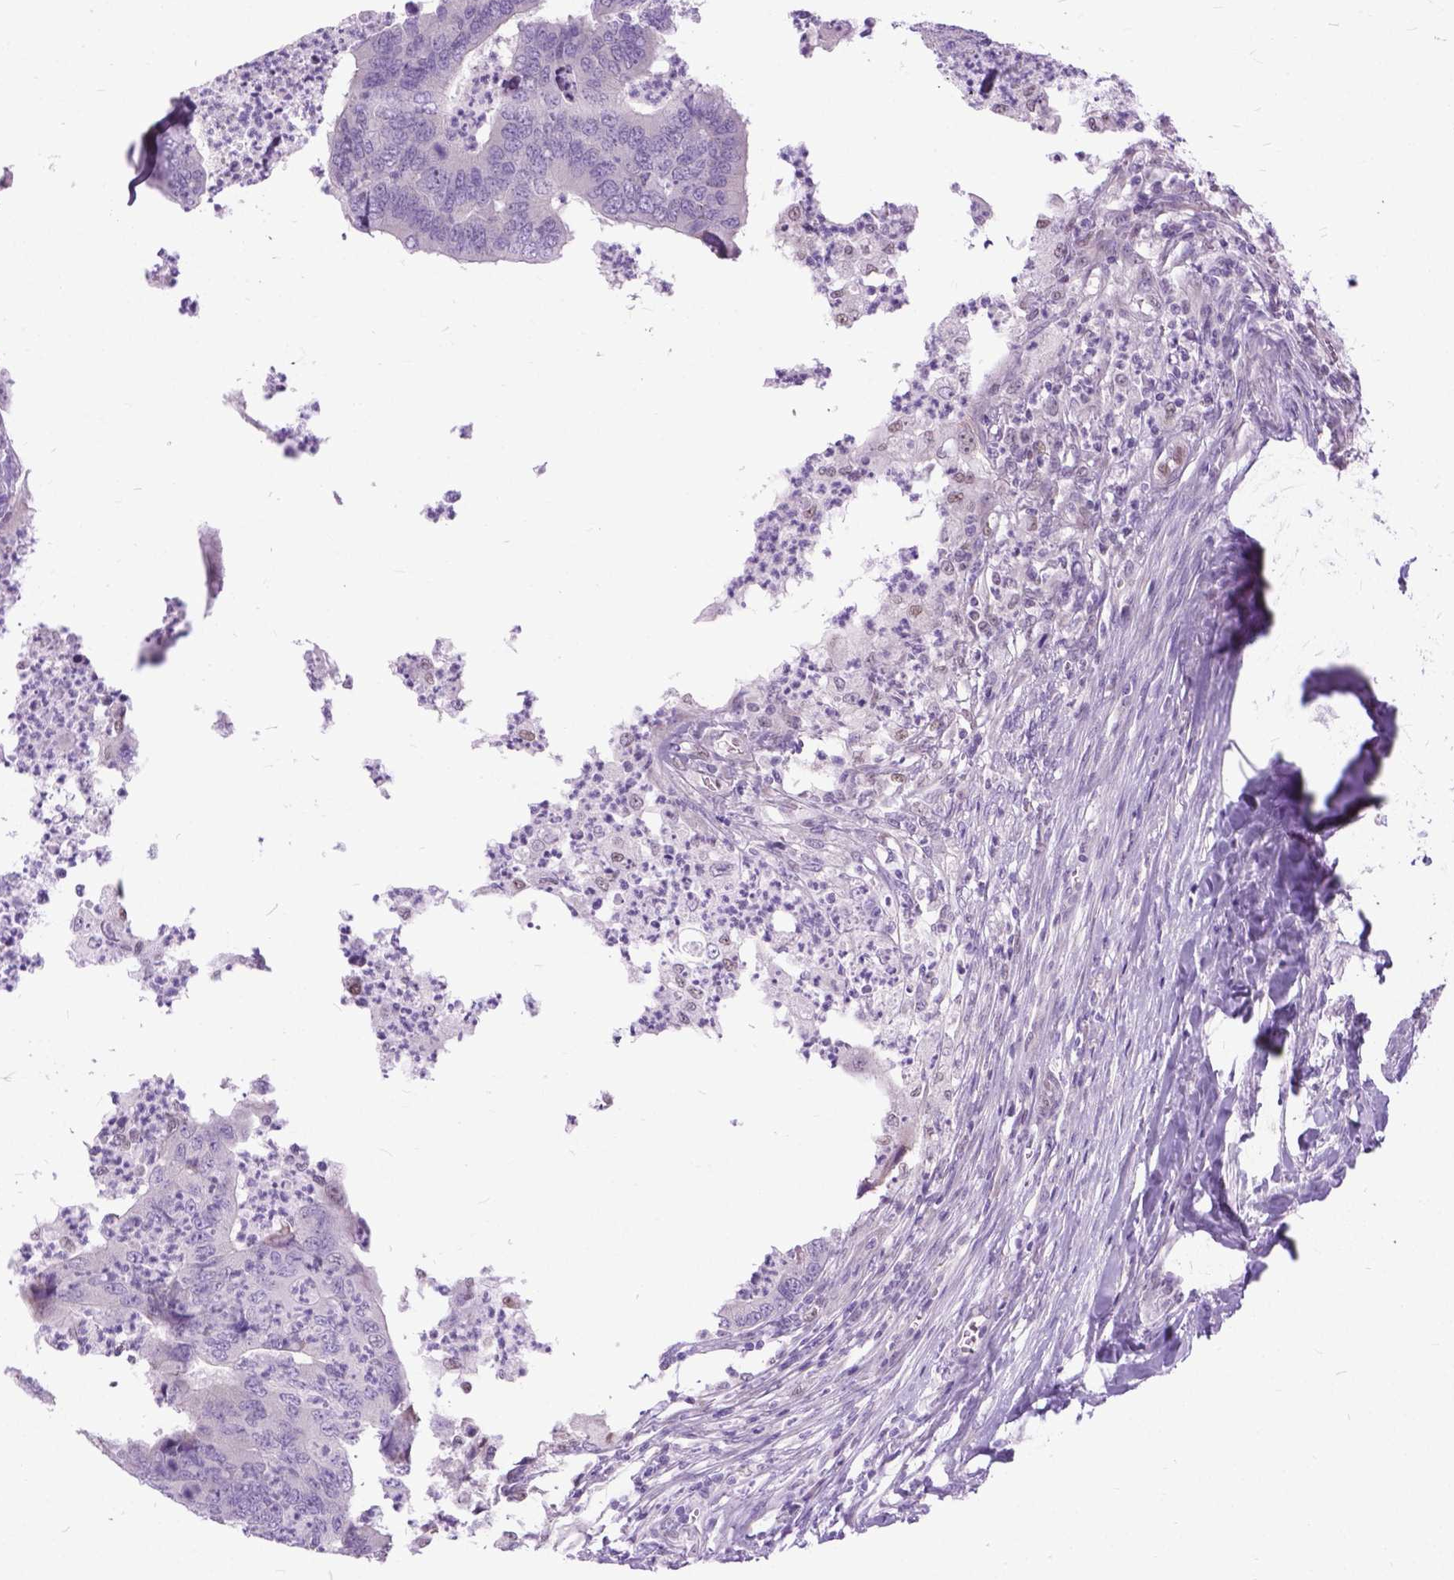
{"staining": {"intensity": "negative", "quantity": "none", "location": "none"}, "tissue": "colorectal cancer", "cell_type": "Tumor cells", "image_type": "cancer", "snomed": [{"axis": "morphology", "description": "Adenocarcinoma, NOS"}, {"axis": "topography", "description": "Colon"}], "caption": "High power microscopy micrograph of an immunohistochemistry (IHC) histopathology image of colorectal cancer (adenocarcinoma), revealing no significant expression in tumor cells.", "gene": "APCDD1L", "patient": {"sex": "female", "age": 67}}